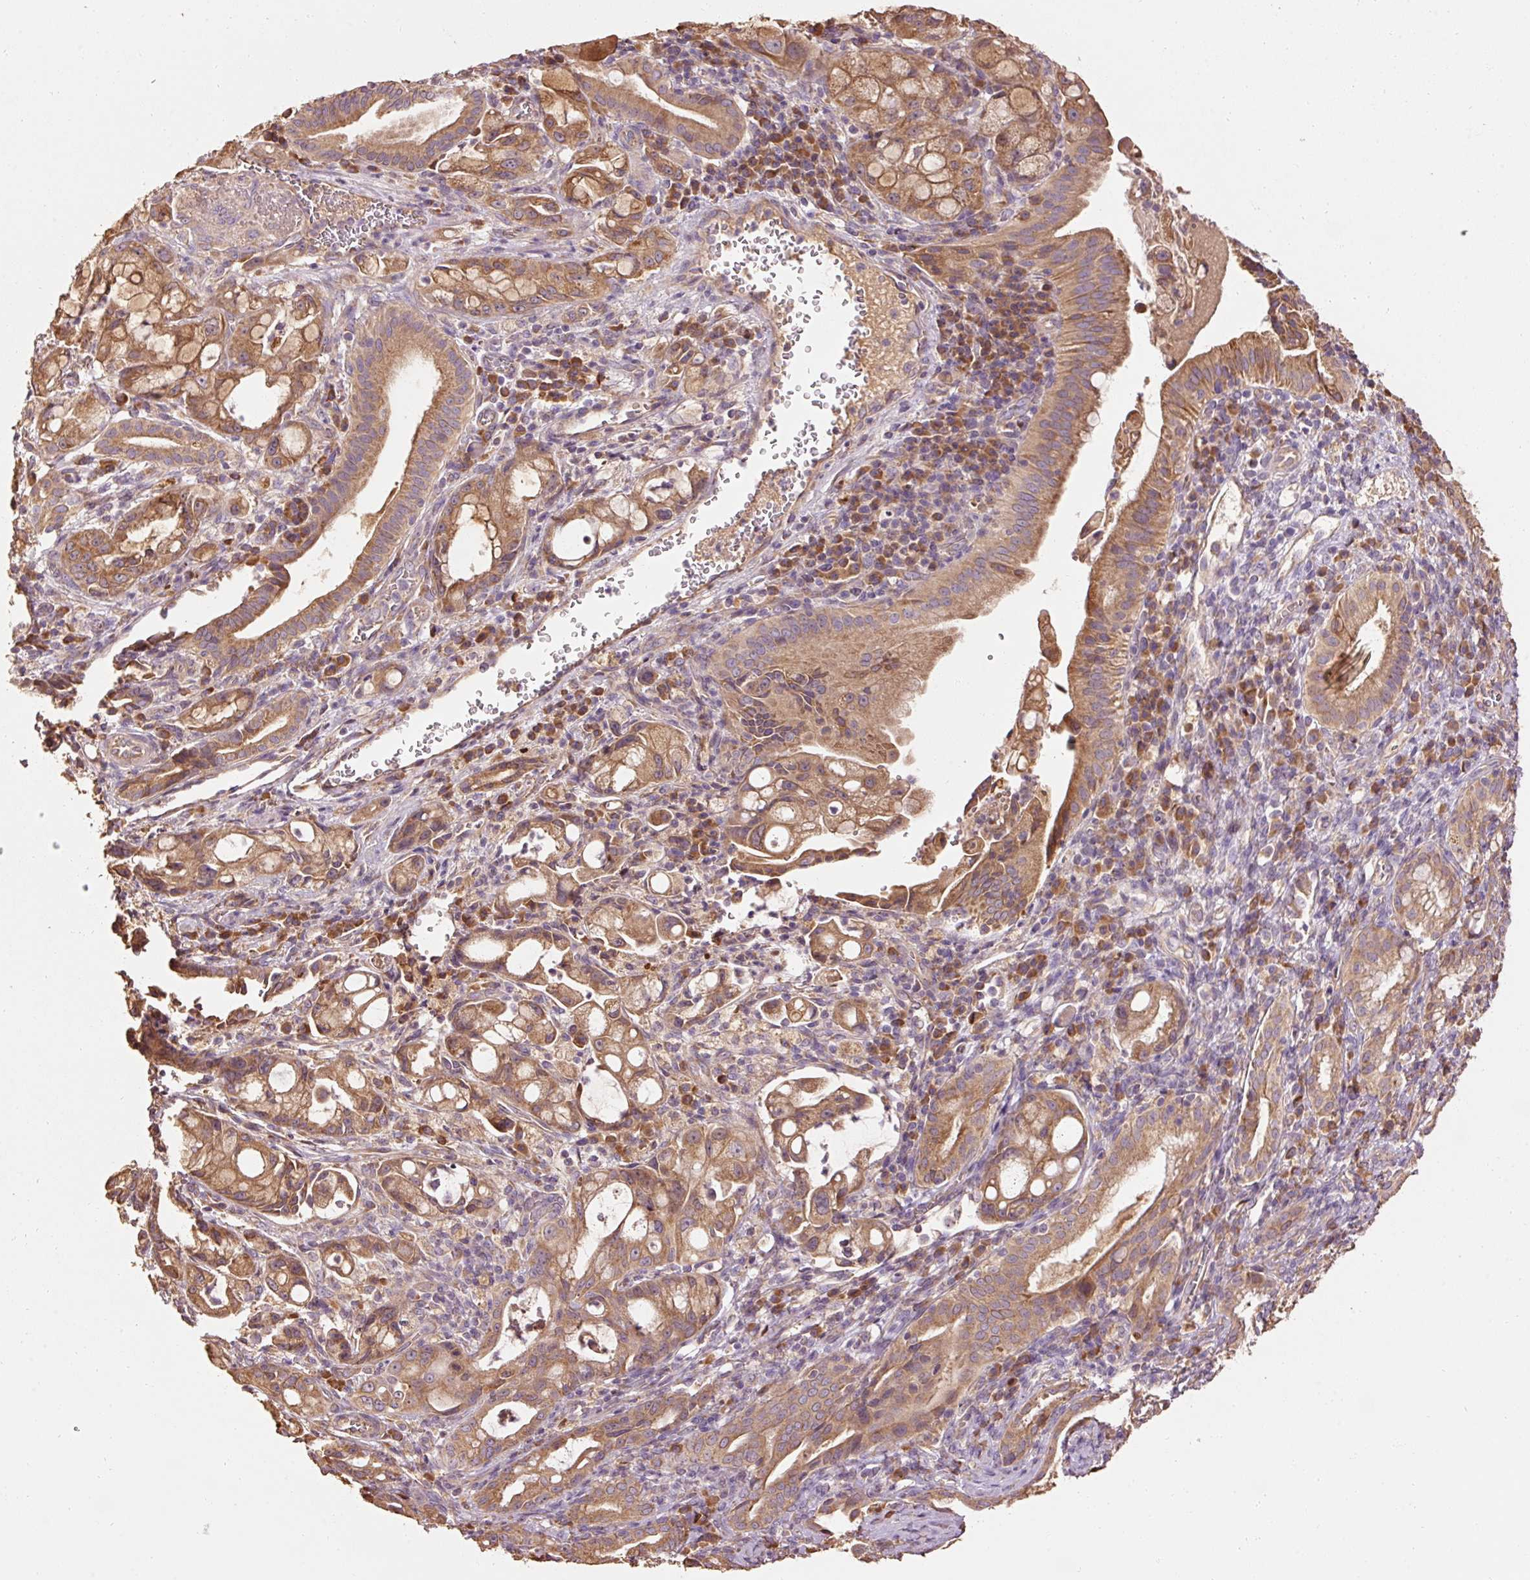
{"staining": {"intensity": "moderate", "quantity": ">75%", "location": "cytoplasmic/membranous"}, "tissue": "pancreatic cancer", "cell_type": "Tumor cells", "image_type": "cancer", "snomed": [{"axis": "morphology", "description": "Adenocarcinoma, NOS"}, {"axis": "topography", "description": "Pancreas"}], "caption": "Pancreatic adenocarcinoma stained for a protein reveals moderate cytoplasmic/membranous positivity in tumor cells.", "gene": "EFHC1", "patient": {"sex": "male", "age": 68}}